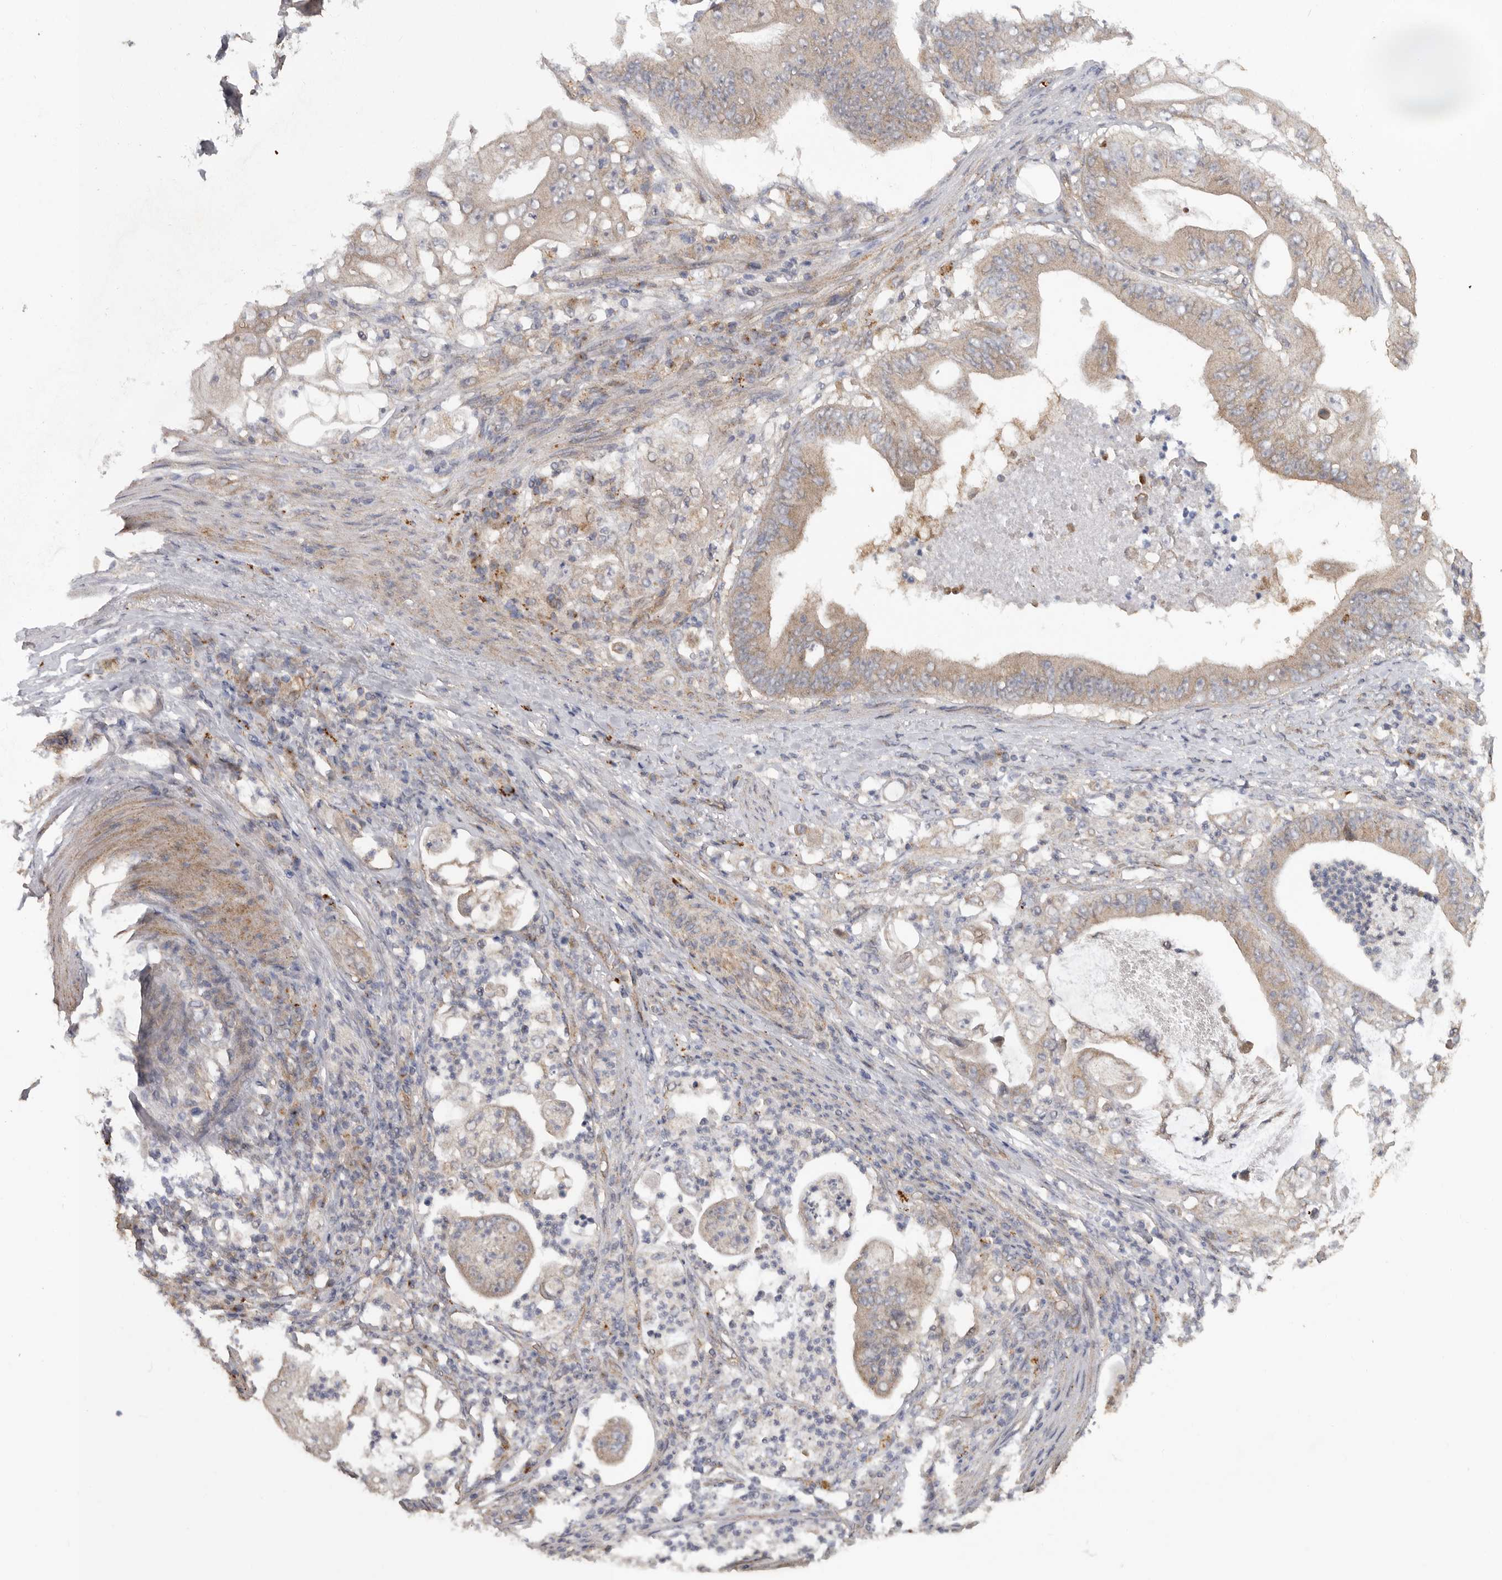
{"staining": {"intensity": "weak", "quantity": ">75%", "location": "cytoplasmic/membranous"}, "tissue": "stomach cancer", "cell_type": "Tumor cells", "image_type": "cancer", "snomed": [{"axis": "morphology", "description": "Adenocarcinoma, NOS"}, {"axis": "topography", "description": "Stomach"}], "caption": "Stomach cancer (adenocarcinoma) tissue displays weak cytoplasmic/membranous expression in about >75% of tumor cells", "gene": "PODXL2", "patient": {"sex": "female", "age": 73}}